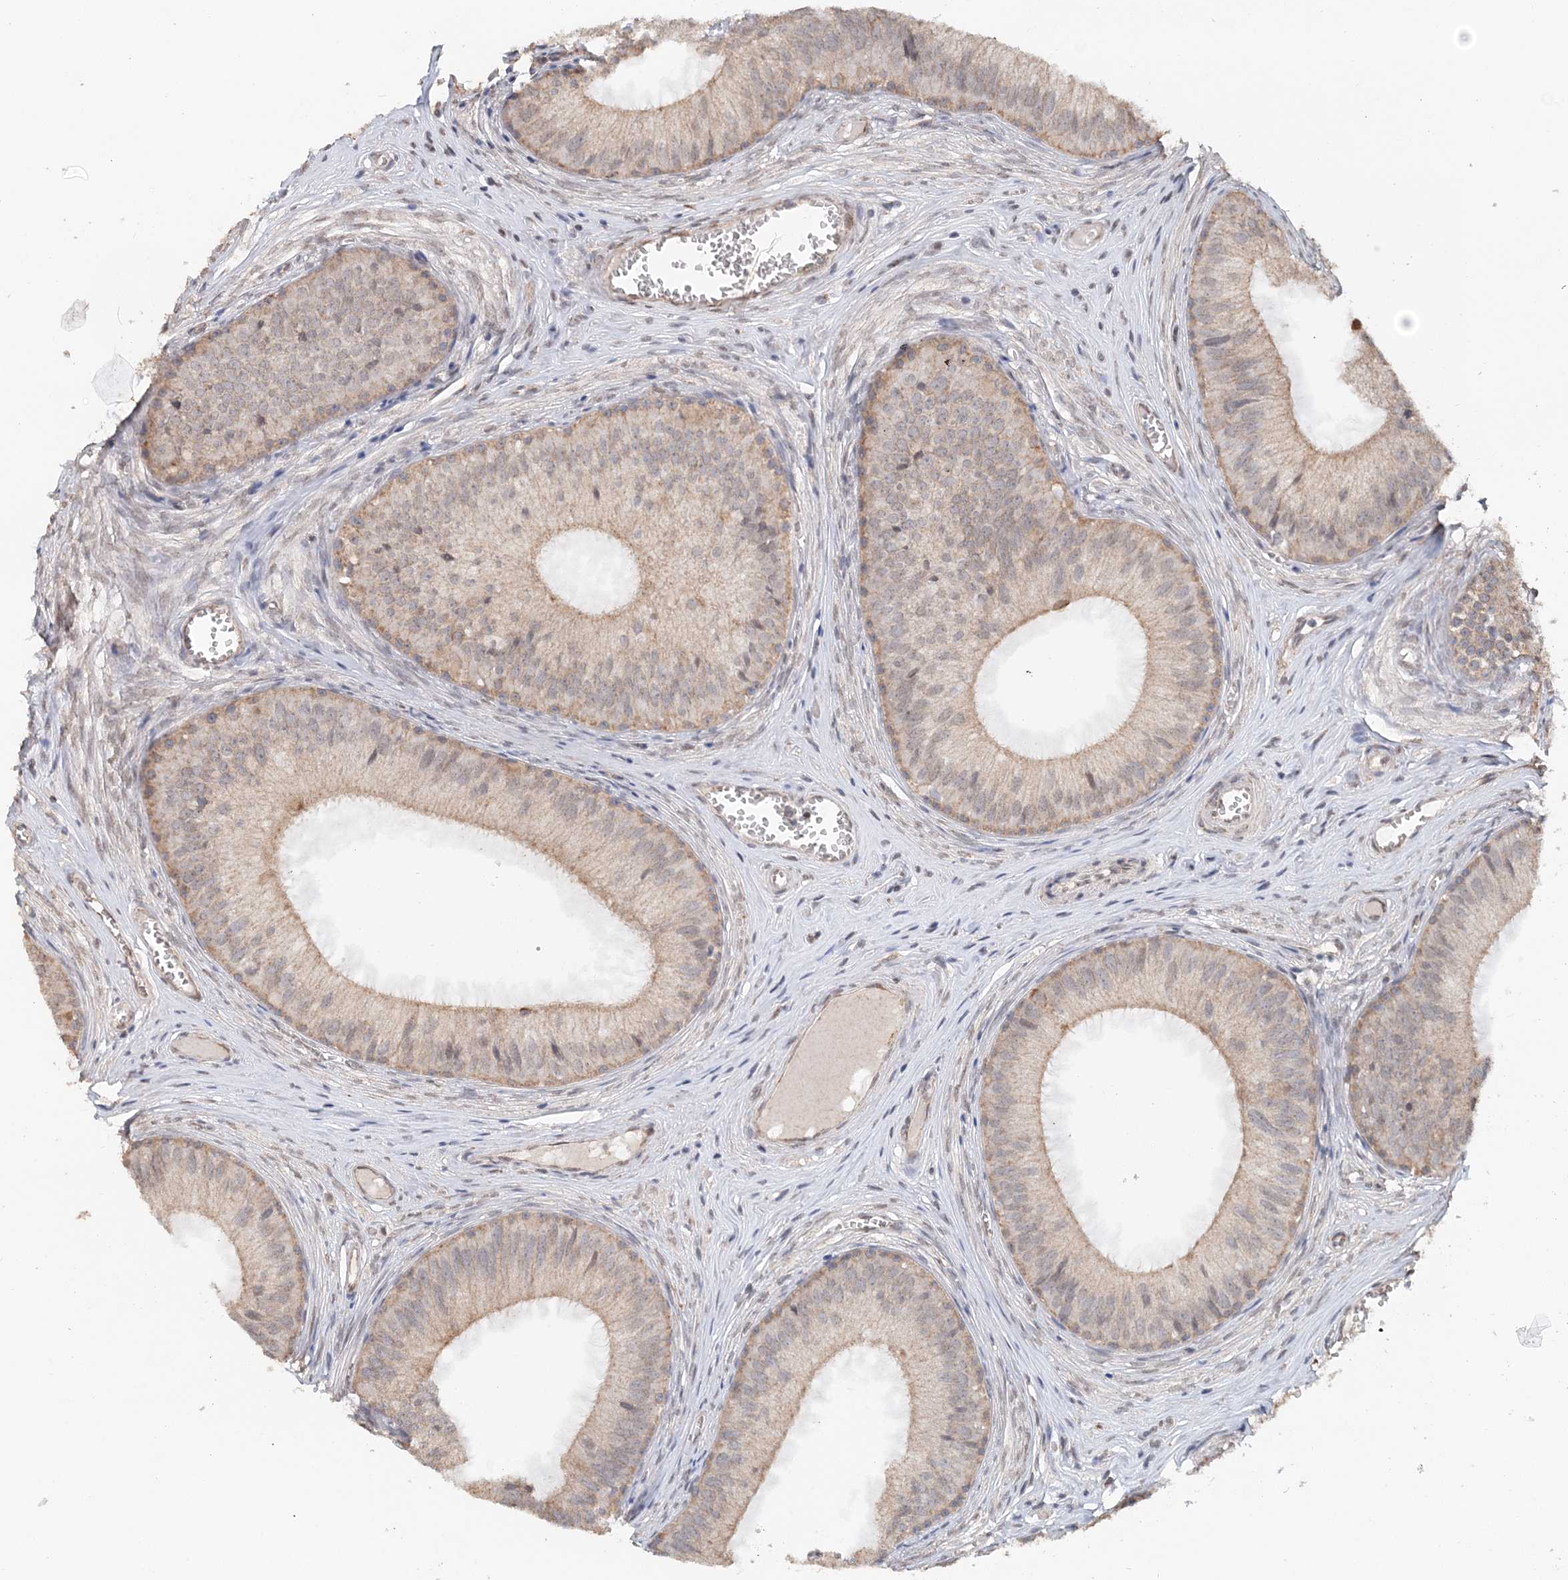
{"staining": {"intensity": "moderate", "quantity": ">75%", "location": "cytoplasmic/membranous"}, "tissue": "epididymis", "cell_type": "Glandular cells", "image_type": "normal", "snomed": [{"axis": "morphology", "description": "Normal tissue, NOS"}, {"axis": "topography", "description": "Epididymis"}], "caption": "DAB immunohistochemical staining of unremarkable human epididymis displays moderate cytoplasmic/membranous protein positivity in about >75% of glandular cells.", "gene": "FBXO38", "patient": {"sex": "male", "age": 36}}